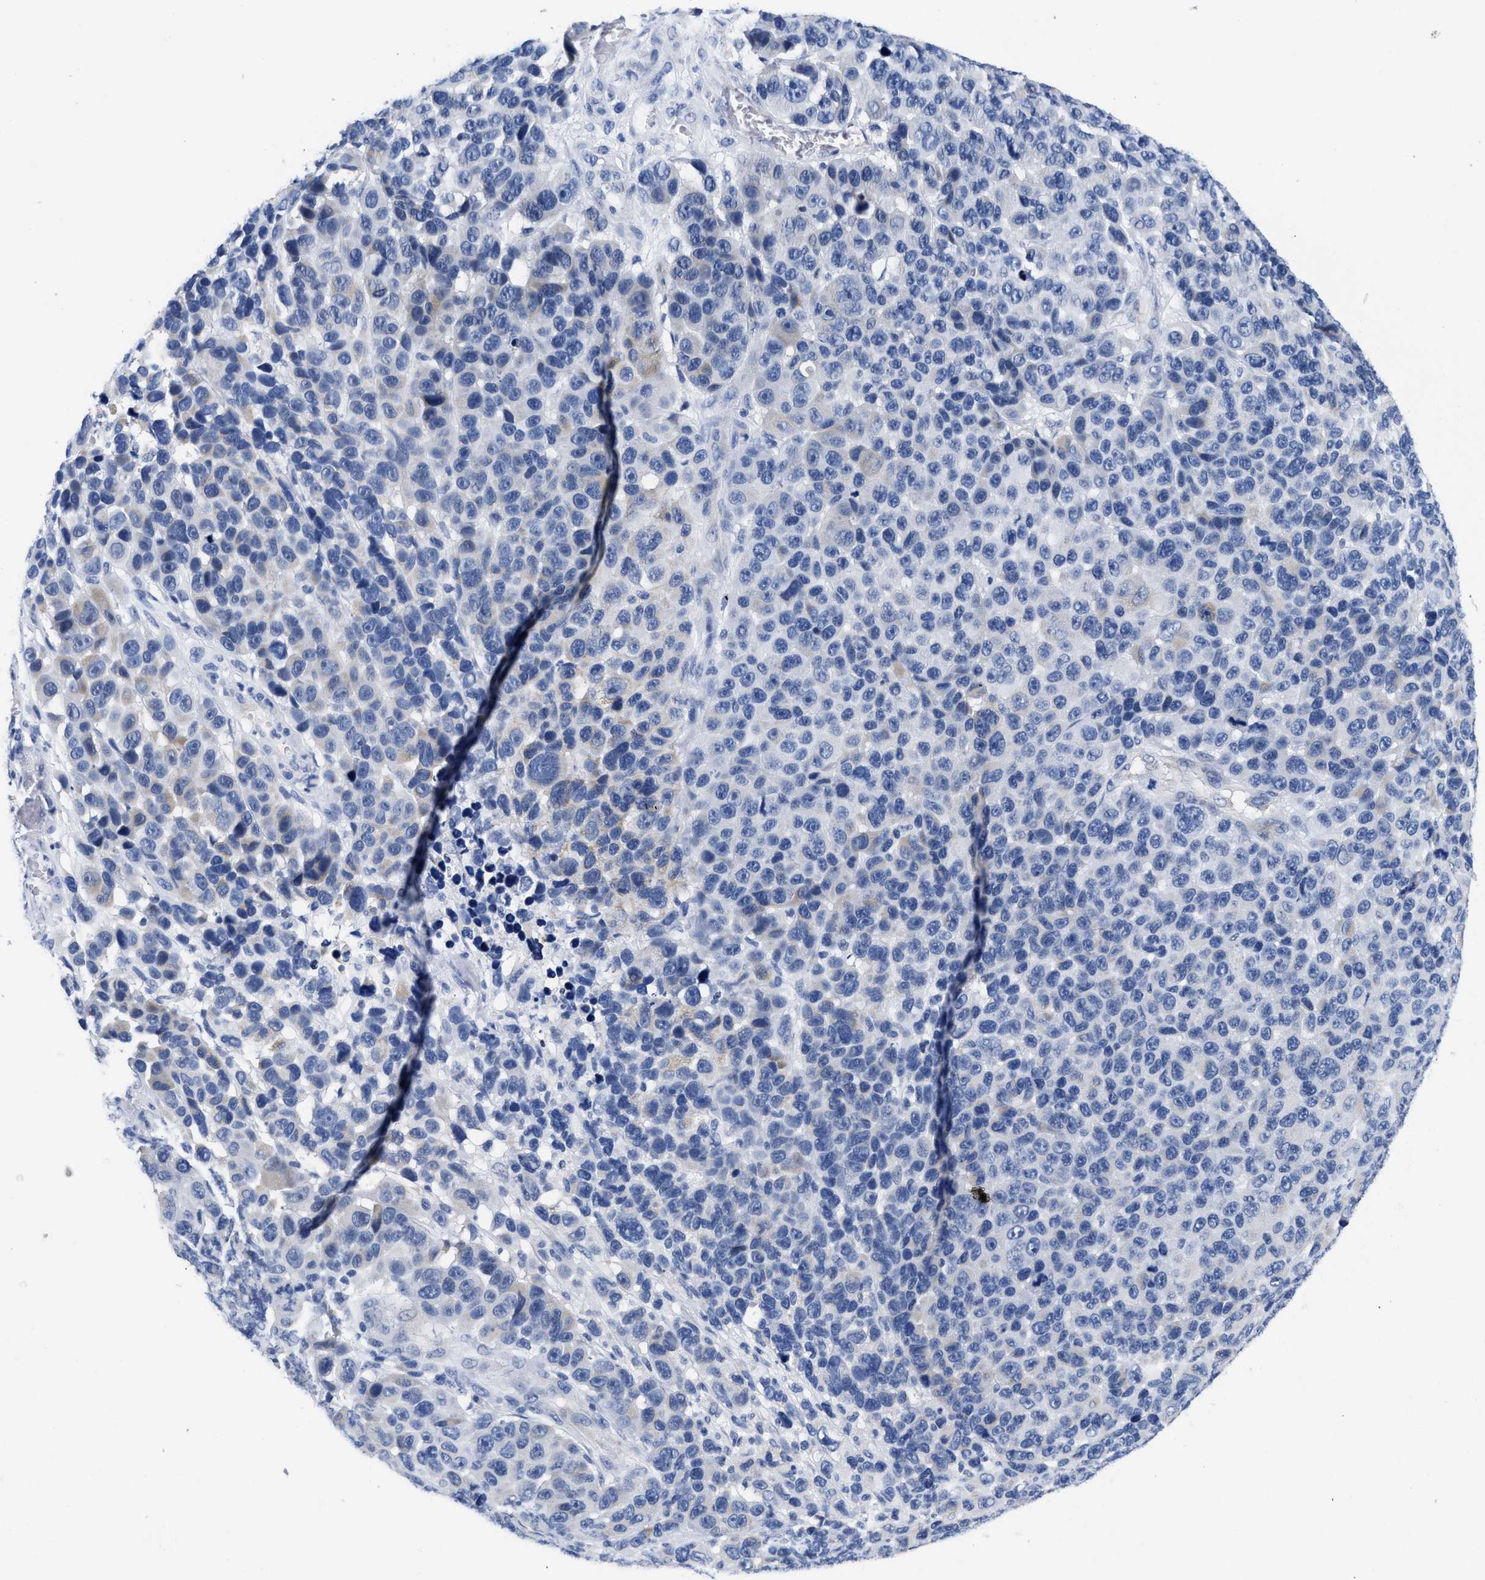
{"staining": {"intensity": "negative", "quantity": "none", "location": "none"}, "tissue": "melanoma", "cell_type": "Tumor cells", "image_type": "cancer", "snomed": [{"axis": "morphology", "description": "Malignant melanoma, NOS"}, {"axis": "topography", "description": "Skin"}], "caption": "Tumor cells are negative for protein expression in human malignant melanoma. (DAB IHC, high magnification).", "gene": "TRIM29", "patient": {"sex": "male", "age": 53}}